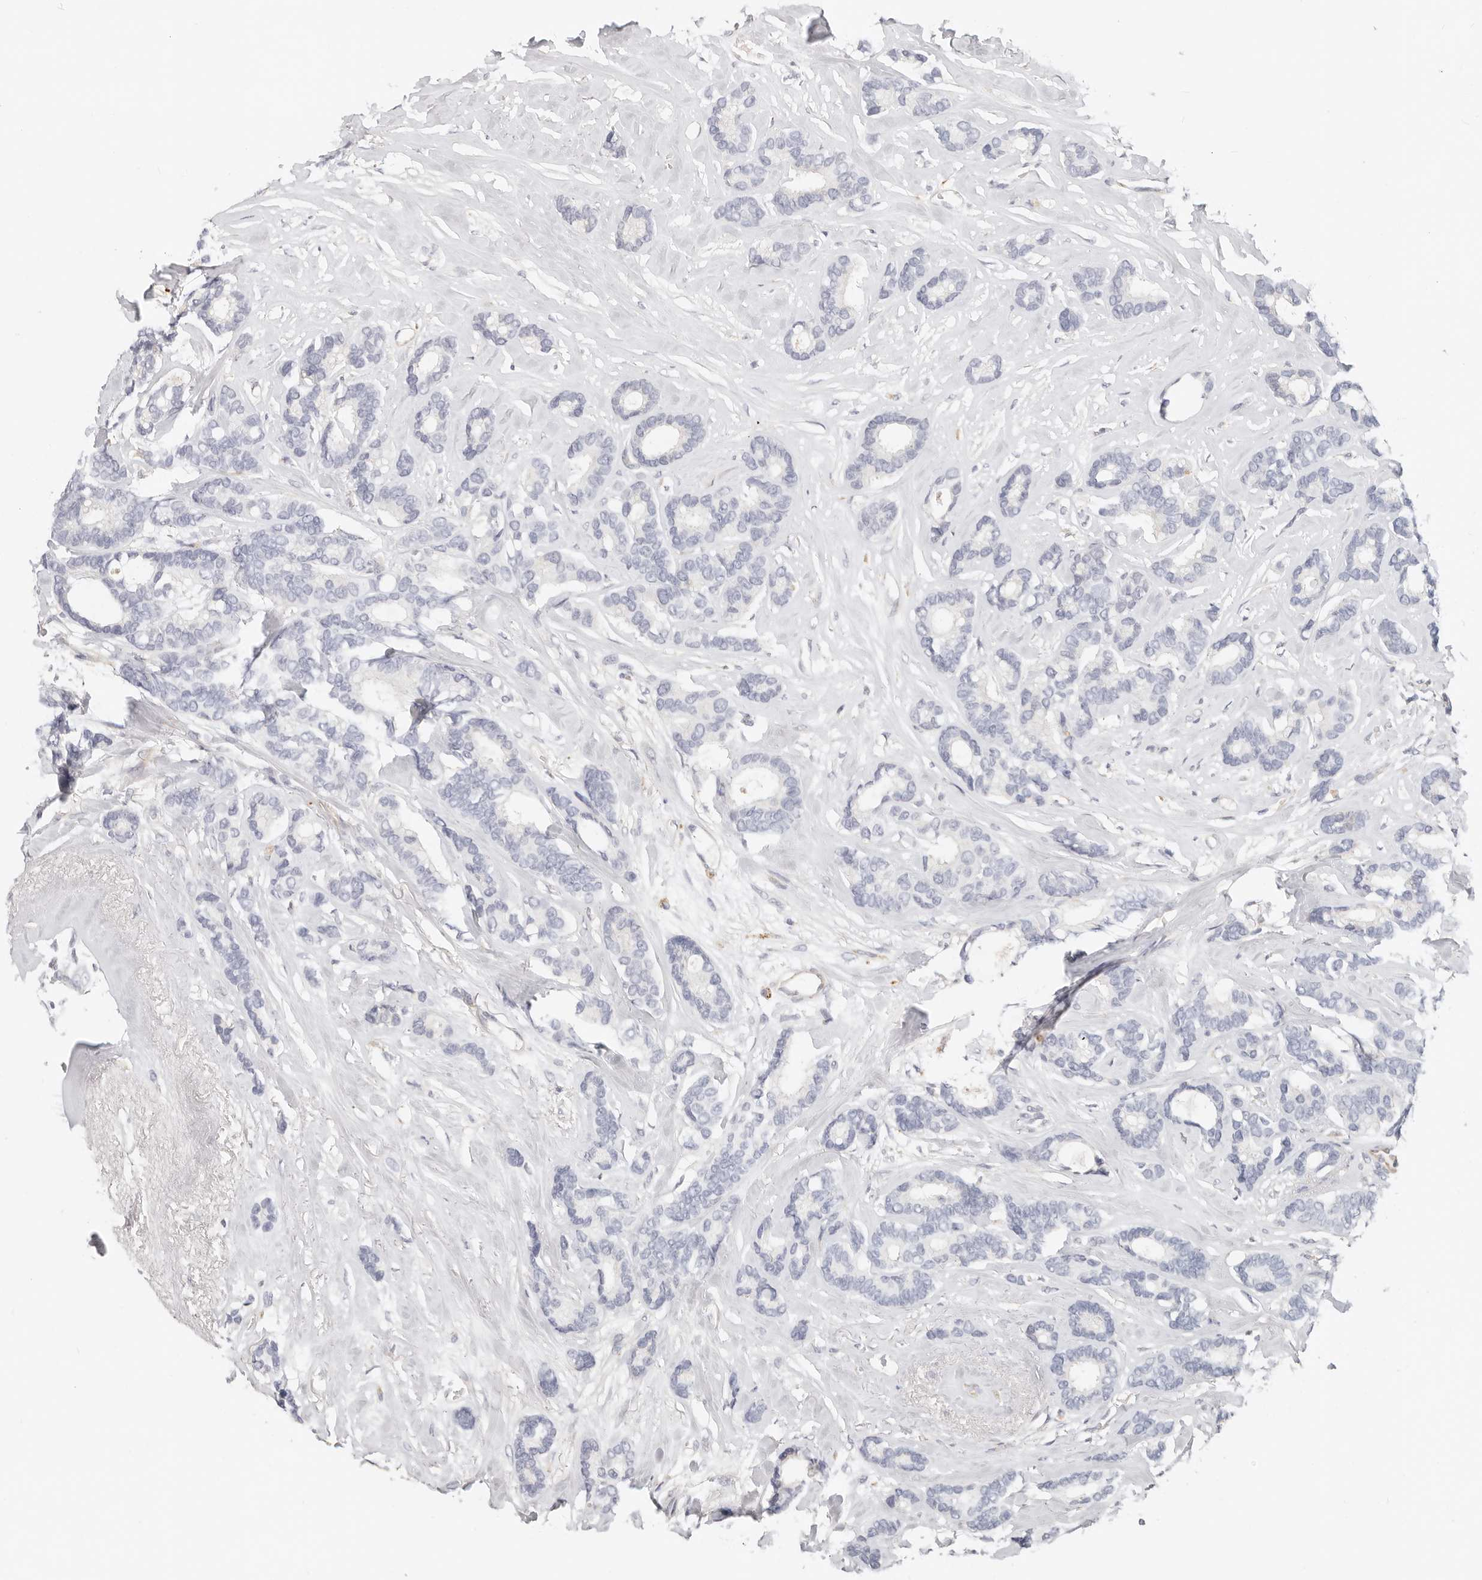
{"staining": {"intensity": "negative", "quantity": "none", "location": "none"}, "tissue": "breast cancer", "cell_type": "Tumor cells", "image_type": "cancer", "snomed": [{"axis": "morphology", "description": "Duct carcinoma"}, {"axis": "topography", "description": "Breast"}], "caption": "A high-resolution image shows immunohistochemistry (IHC) staining of breast cancer (invasive ductal carcinoma), which reveals no significant positivity in tumor cells.", "gene": "ZRANB1", "patient": {"sex": "female", "age": 87}}